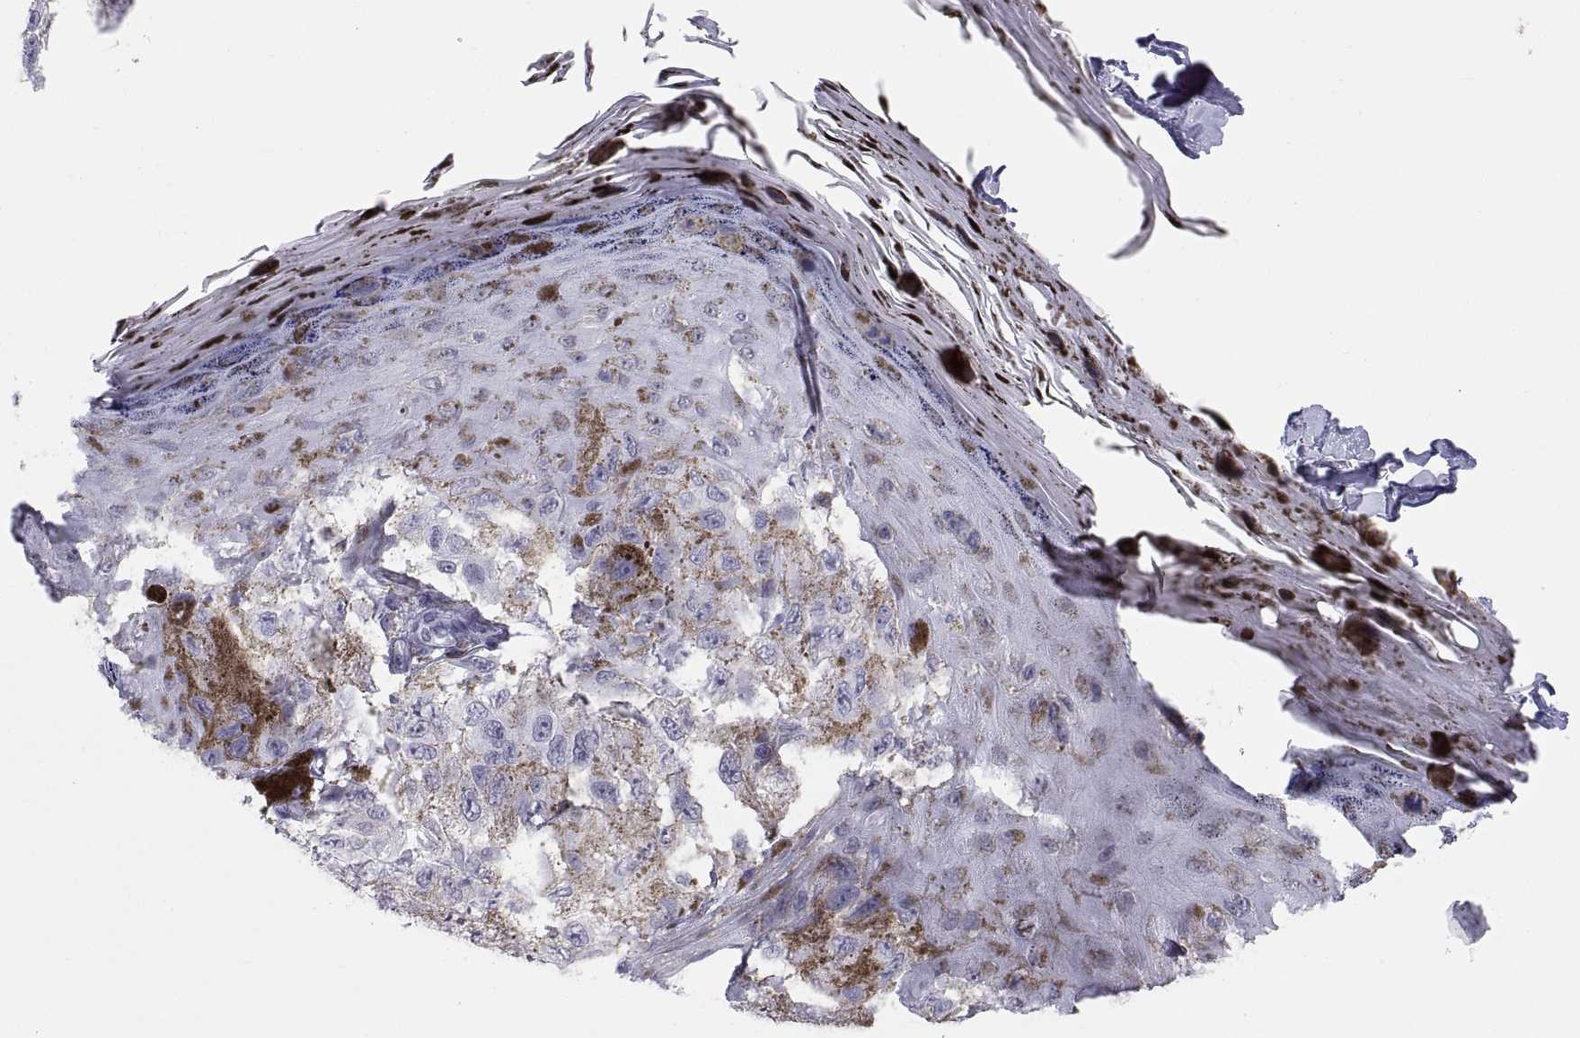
{"staining": {"intensity": "negative", "quantity": "none", "location": "none"}, "tissue": "melanoma", "cell_type": "Tumor cells", "image_type": "cancer", "snomed": [{"axis": "morphology", "description": "Malignant melanoma, NOS"}, {"axis": "topography", "description": "Skin"}], "caption": "An immunohistochemistry micrograph of melanoma is shown. There is no staining in tumor cells of melanoma.", "gene": "NEUROD6", "patient": {"sex": "male", "age": 36}}